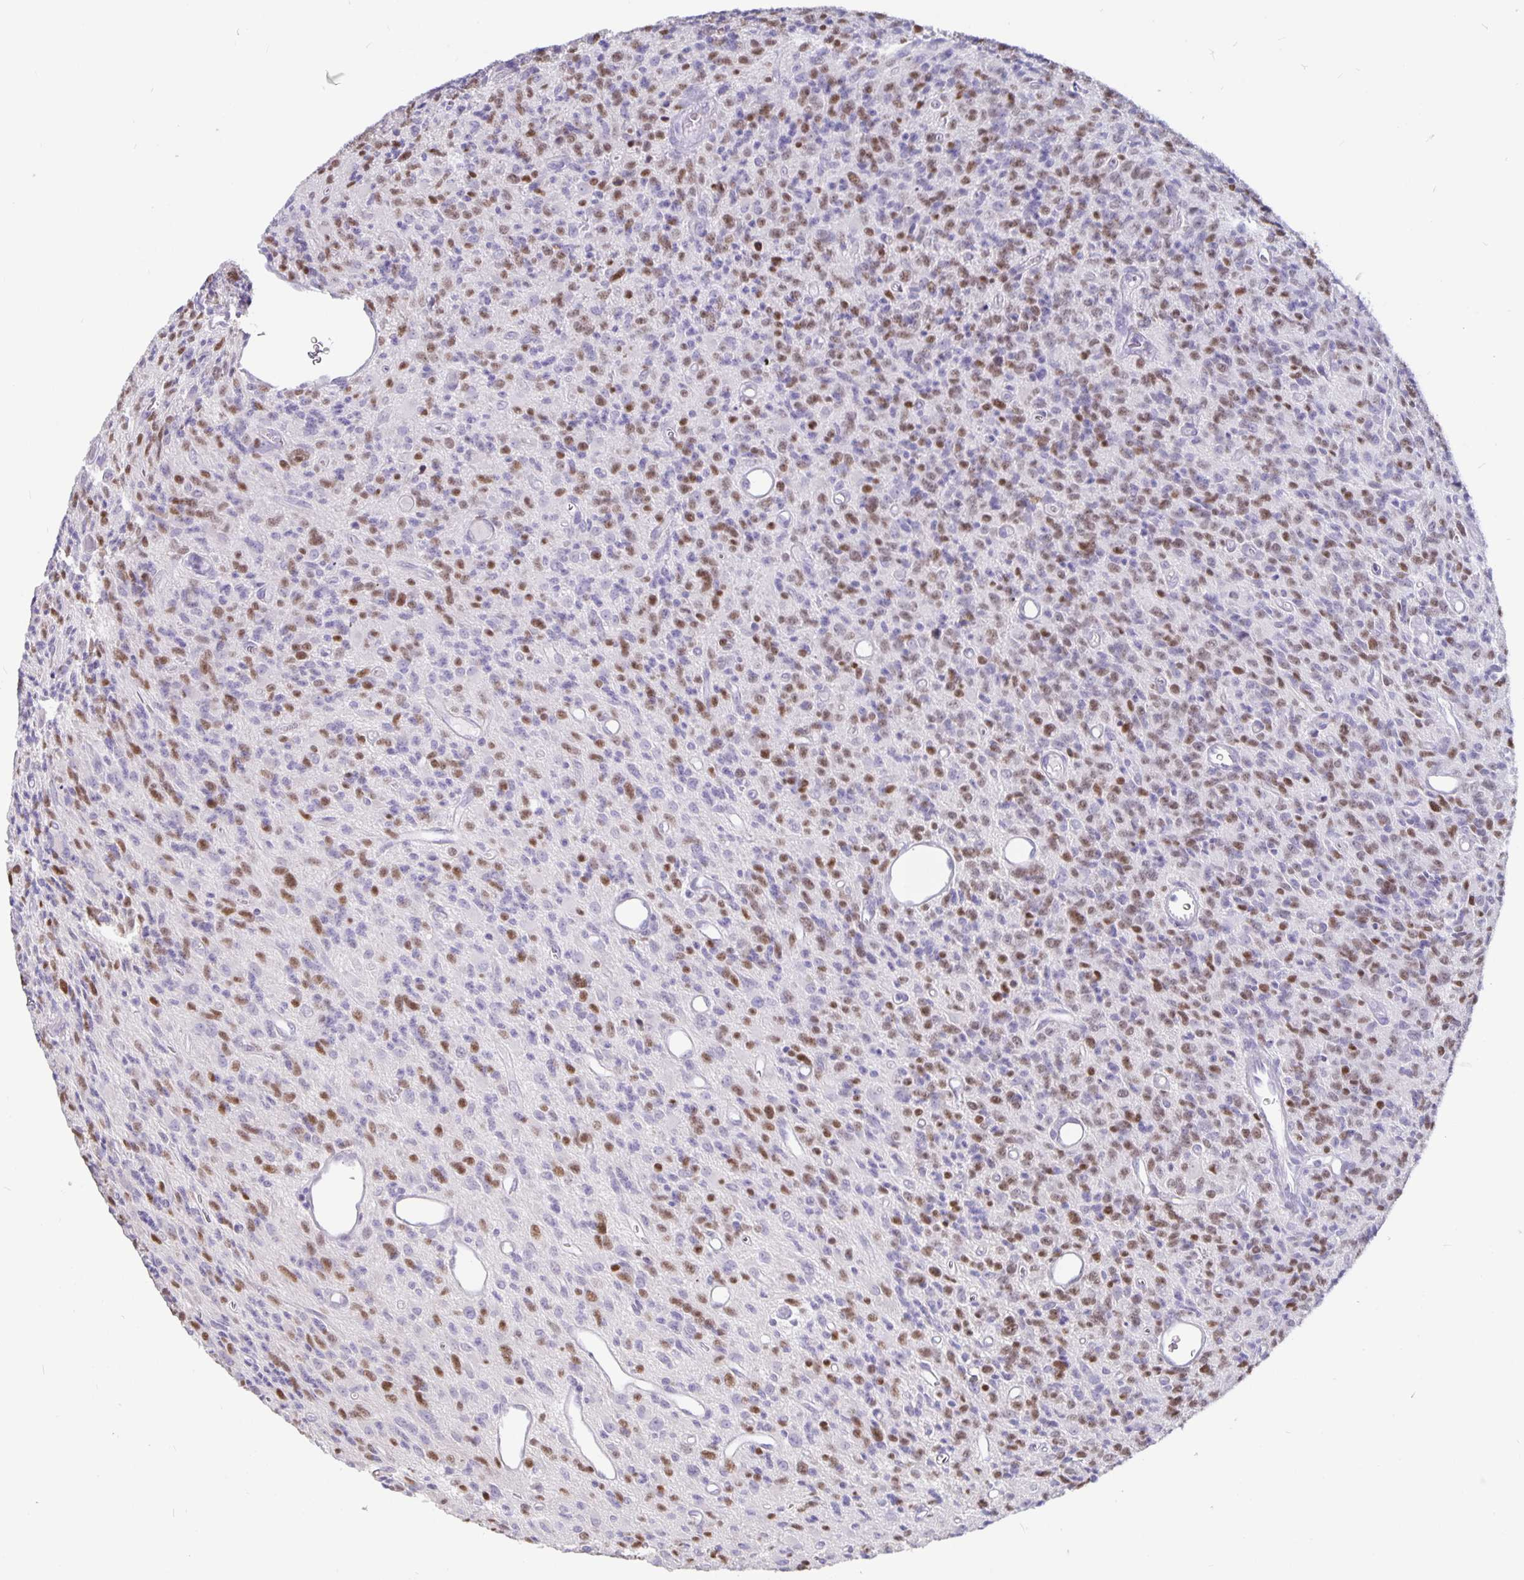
{"staining": {"intensity": "moderate", "quantity": "25%-75%", "location": "nuclear"}, "tissue": "glioma", "cell_type": "Tumor cells", "image_type": "cancer", "snomed": [{"axis": "morphology", "description": "Glioma, malignant, High grade"}, {"axis": "topography", "description": "Brain"}], "caption": "The micrograph shows staining of glioma, revealing moderate nuclear protein expression (brown color) within tumor cells.", "gene": "OLIG2", "patient": {"sex": "male", "age": 76}}